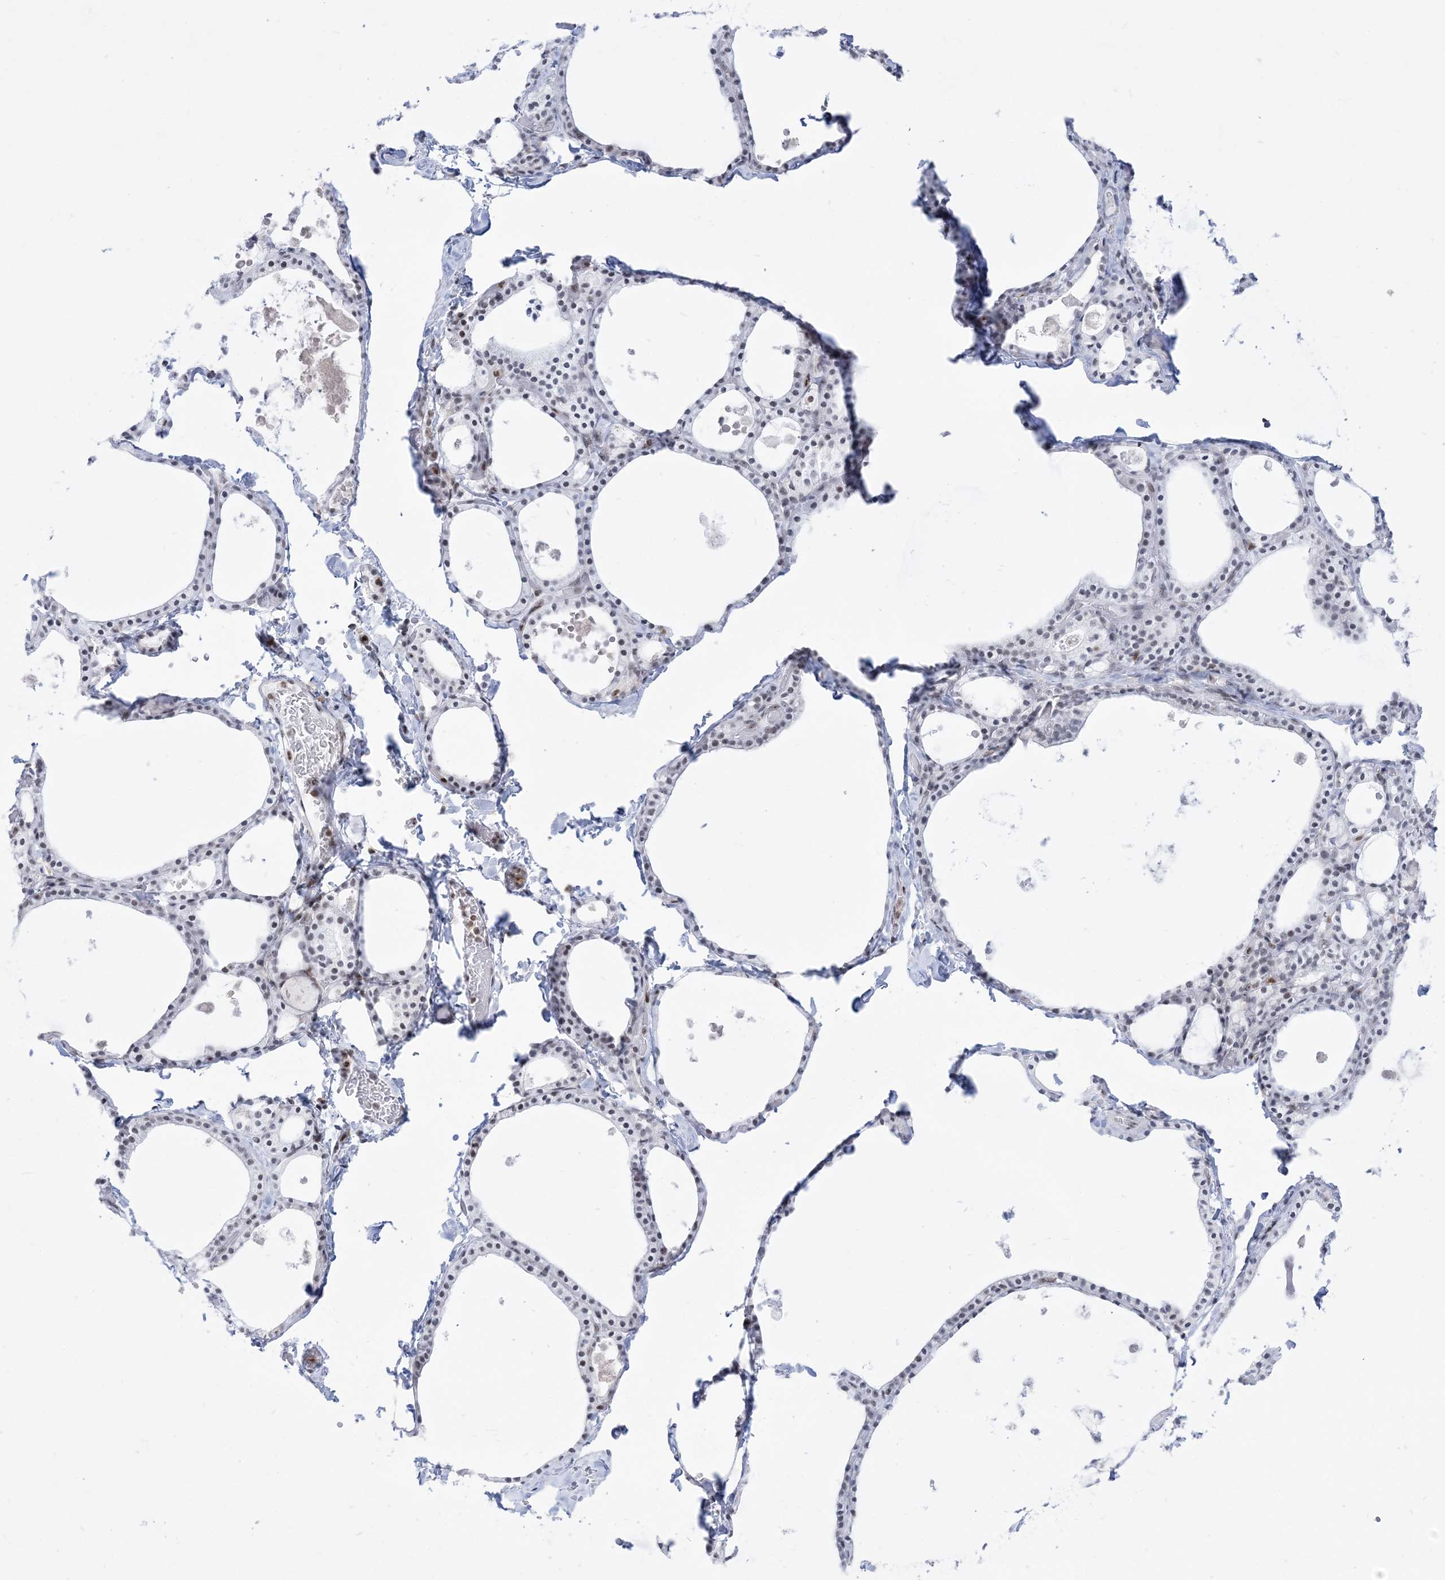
{"staining": {"intensity": "weak", "quantity": "<25%", "location": "nuclear"}, "tissue": "thyroid gland", "cell_type": "Glandular cells", "image_type": "normal", "snomed": [{"axis": "morphology", "description": "Normal tissue, NOS"}, {"axis": "topography", "description": "Thyroid gland"}], "caption": "A high-resolution histopathology image shows immunohistochemistry (IHC) staining of normal thyroid gland, which demonstrates no significant positivity in glandular cells.", "gene": "DDX21", "patient": {"sex": "male", "age": 56}}